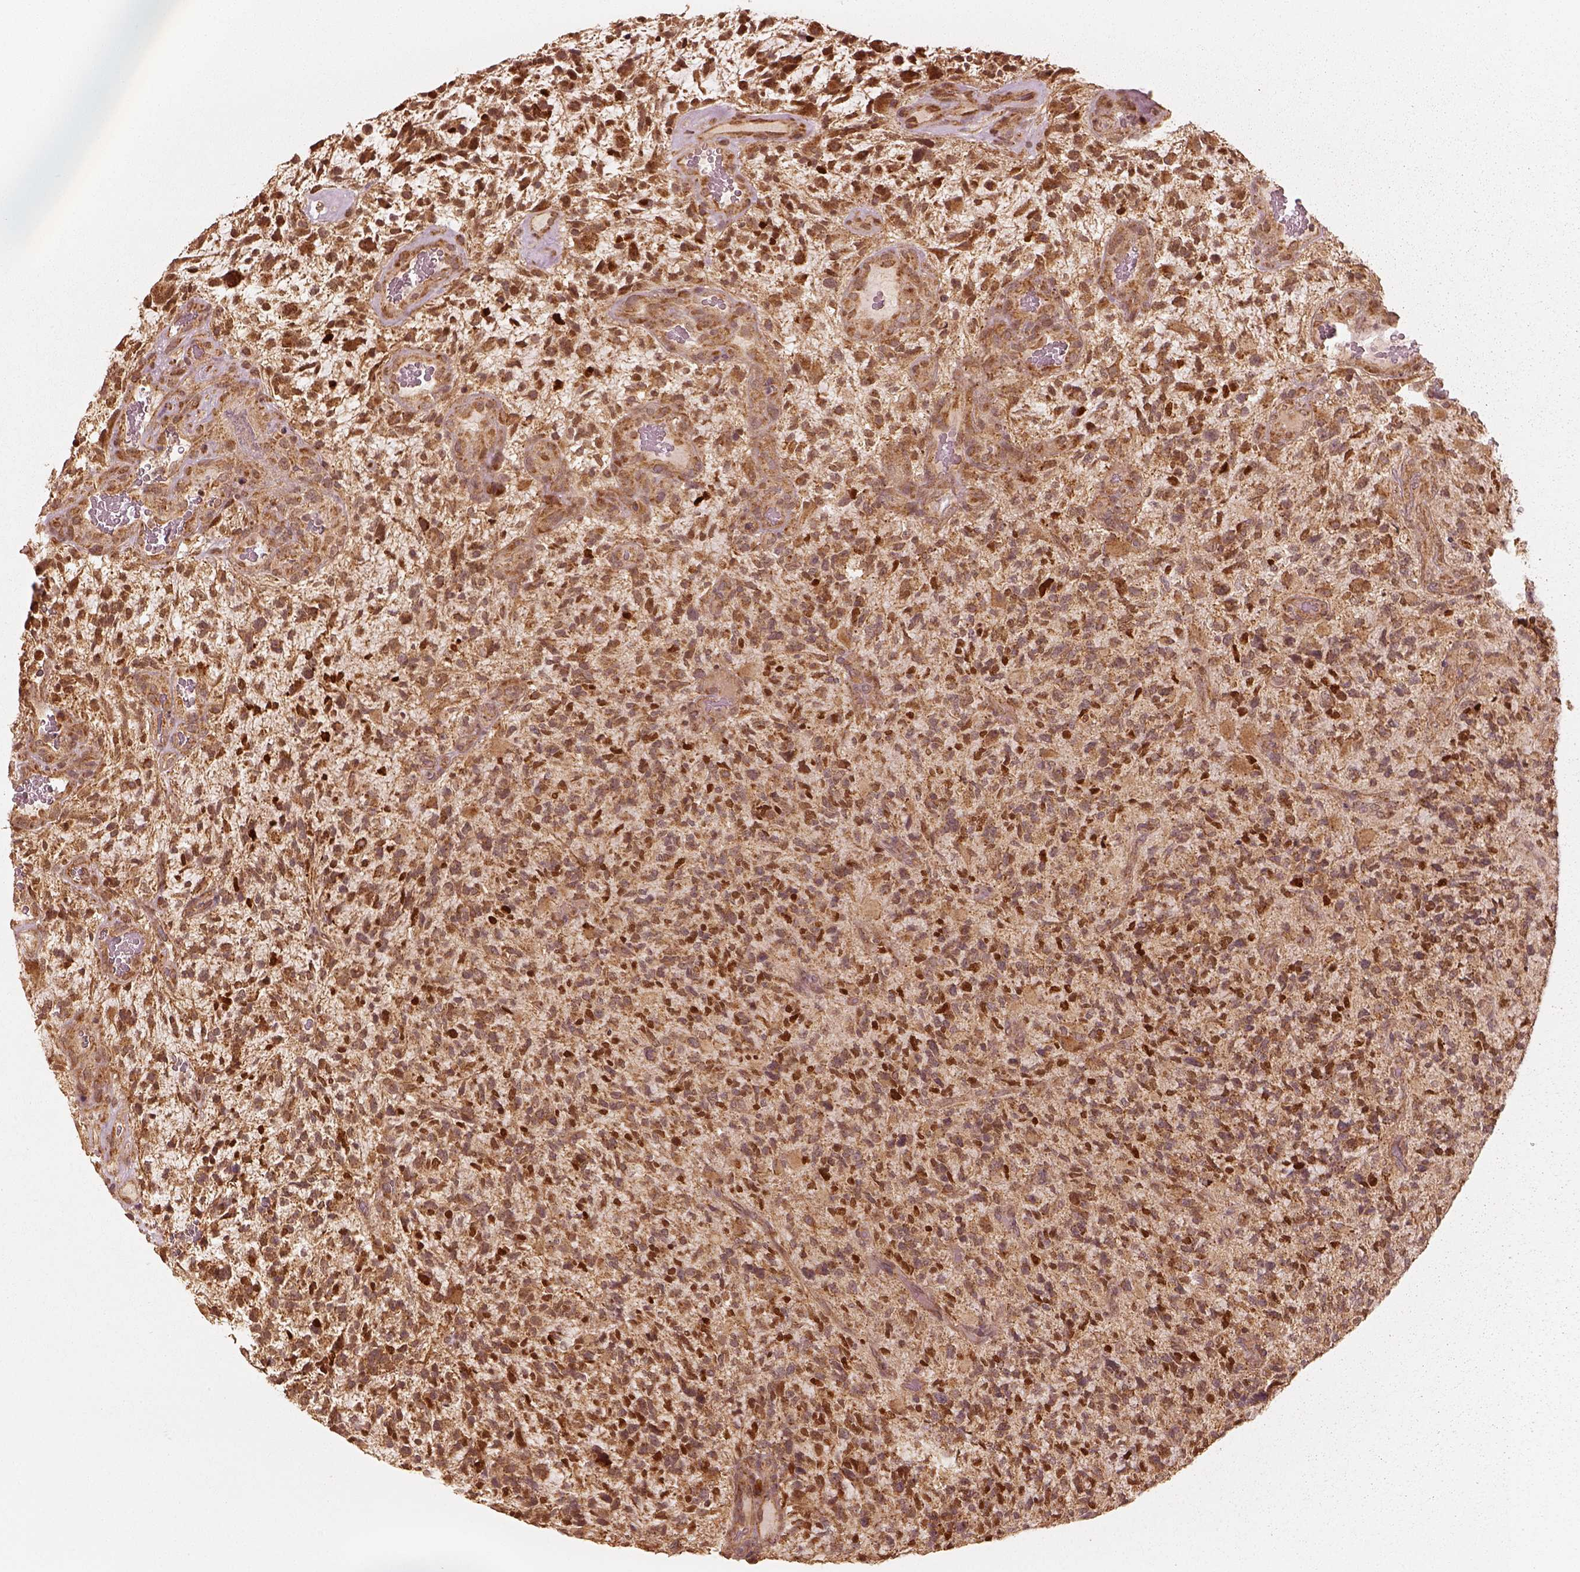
{"staining": {"intensity": "moderate", "quantity": ">75%", "location": "cytoplasmic/membranous"}, "tissue": "glioma", "cell_type": "Tumor cells", "image_type": "cancer", "snomed": [{"axis": "morphology", "description": "Glioma, malignant, High grade"}, {"axis": "topography", "description": "Brain"}], "caption": "Tumor cells reveal medium levels of moderate cytoplasmic/membranous expression in about >75% of cells in malignant glioma (high-grade).", "gene": "DNAJC25", "patient": {"sex": "female", "age": 71}}